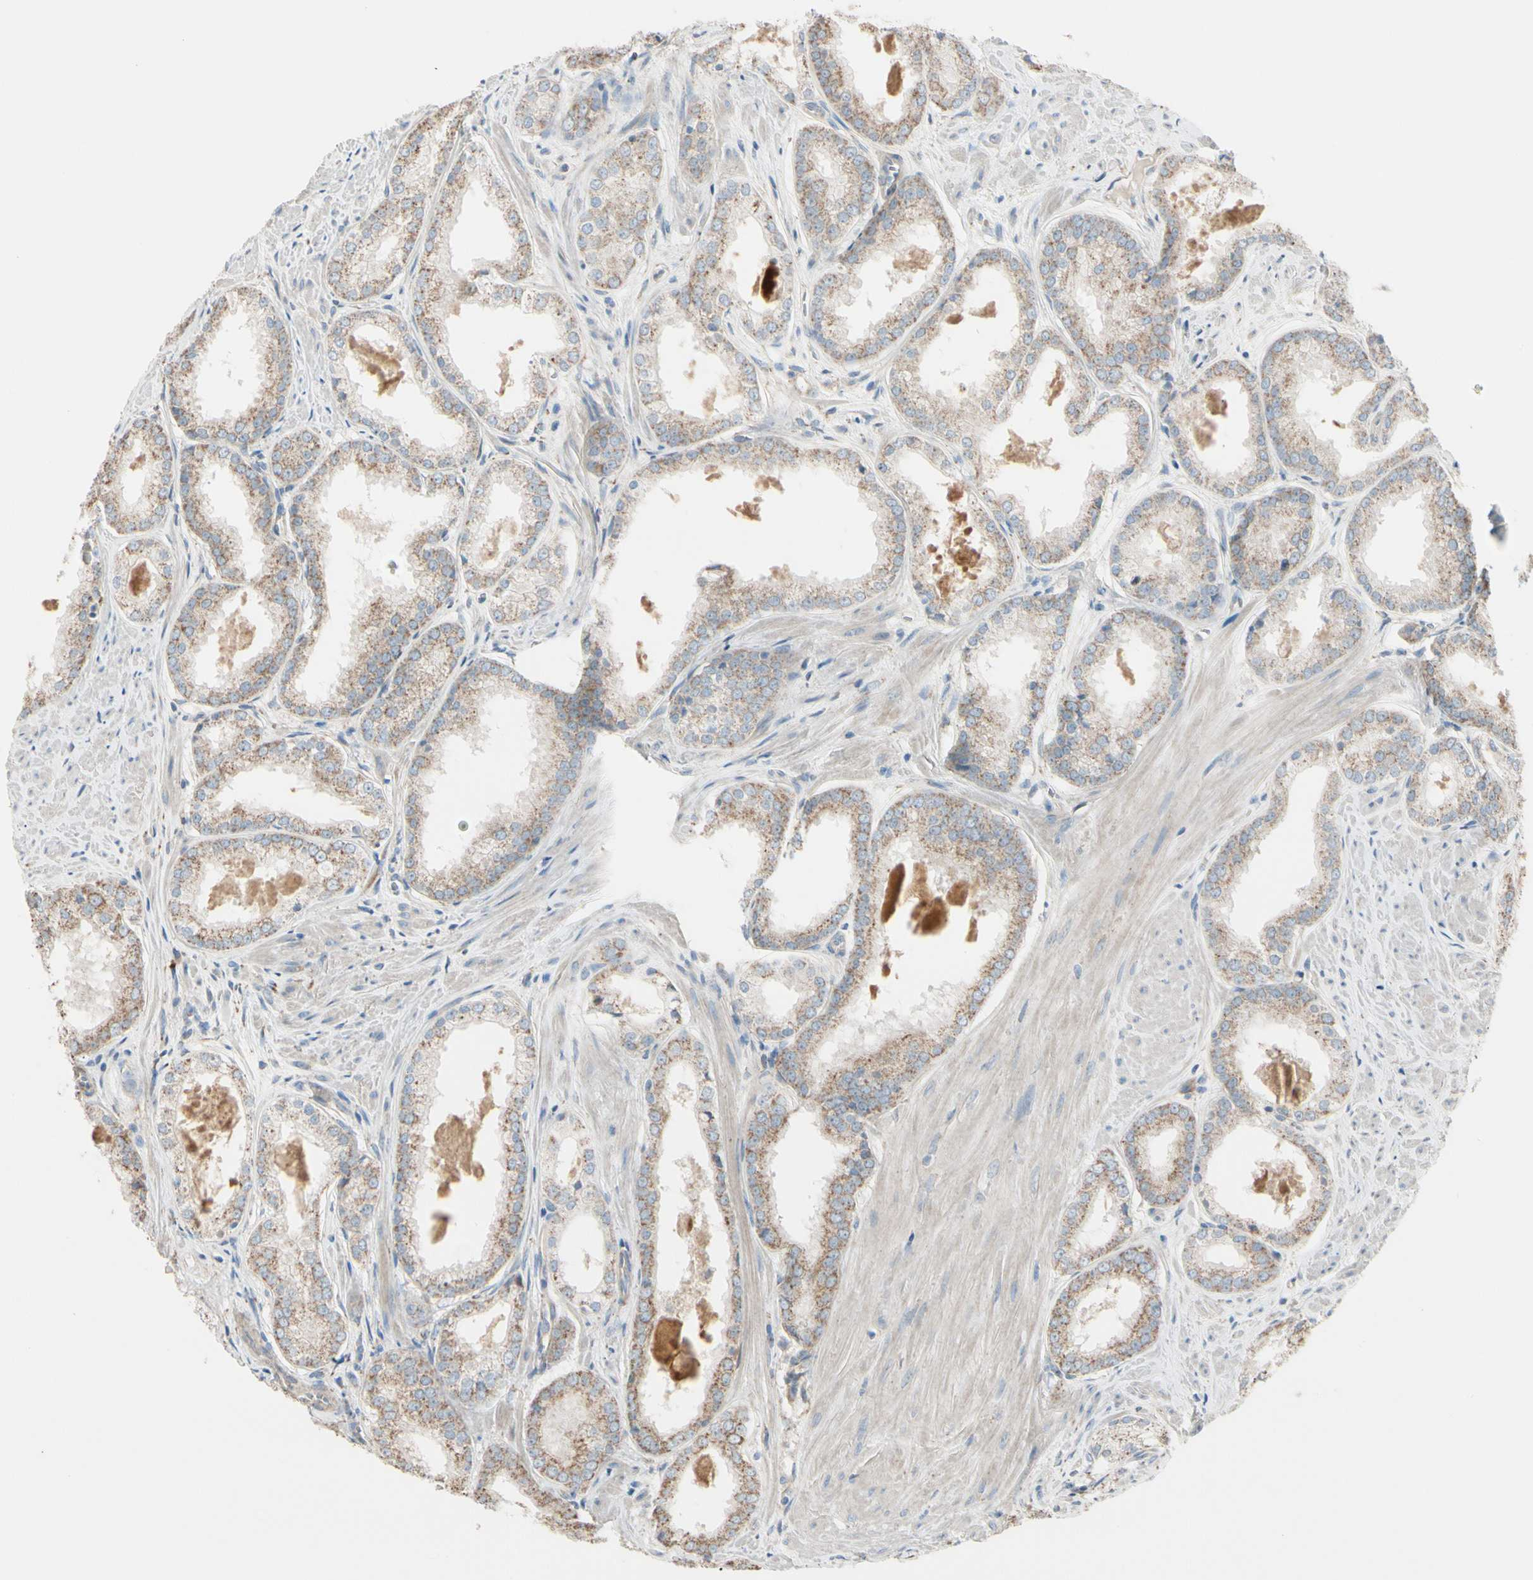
{"staining": {"intensity": "moderate", "quantity": ">75%", "location": "cytoplasmic/membranous"}, "tissue": "prostate cancer", "cell_type": "Tumor cells", "image_type": "cancer", "snomed": [{"axis": "morphology", "description": "Adenocarcinoma, Low grade"}, {"axis": "topography", "description": "Prostate"}], "caption": "Prostate adenocarcinoma (low-grade) stained with a protein marker displays moderate staining in tumor cells.", "gene": "EPHA3", "patient": {"sex": "male", "age": 64}}